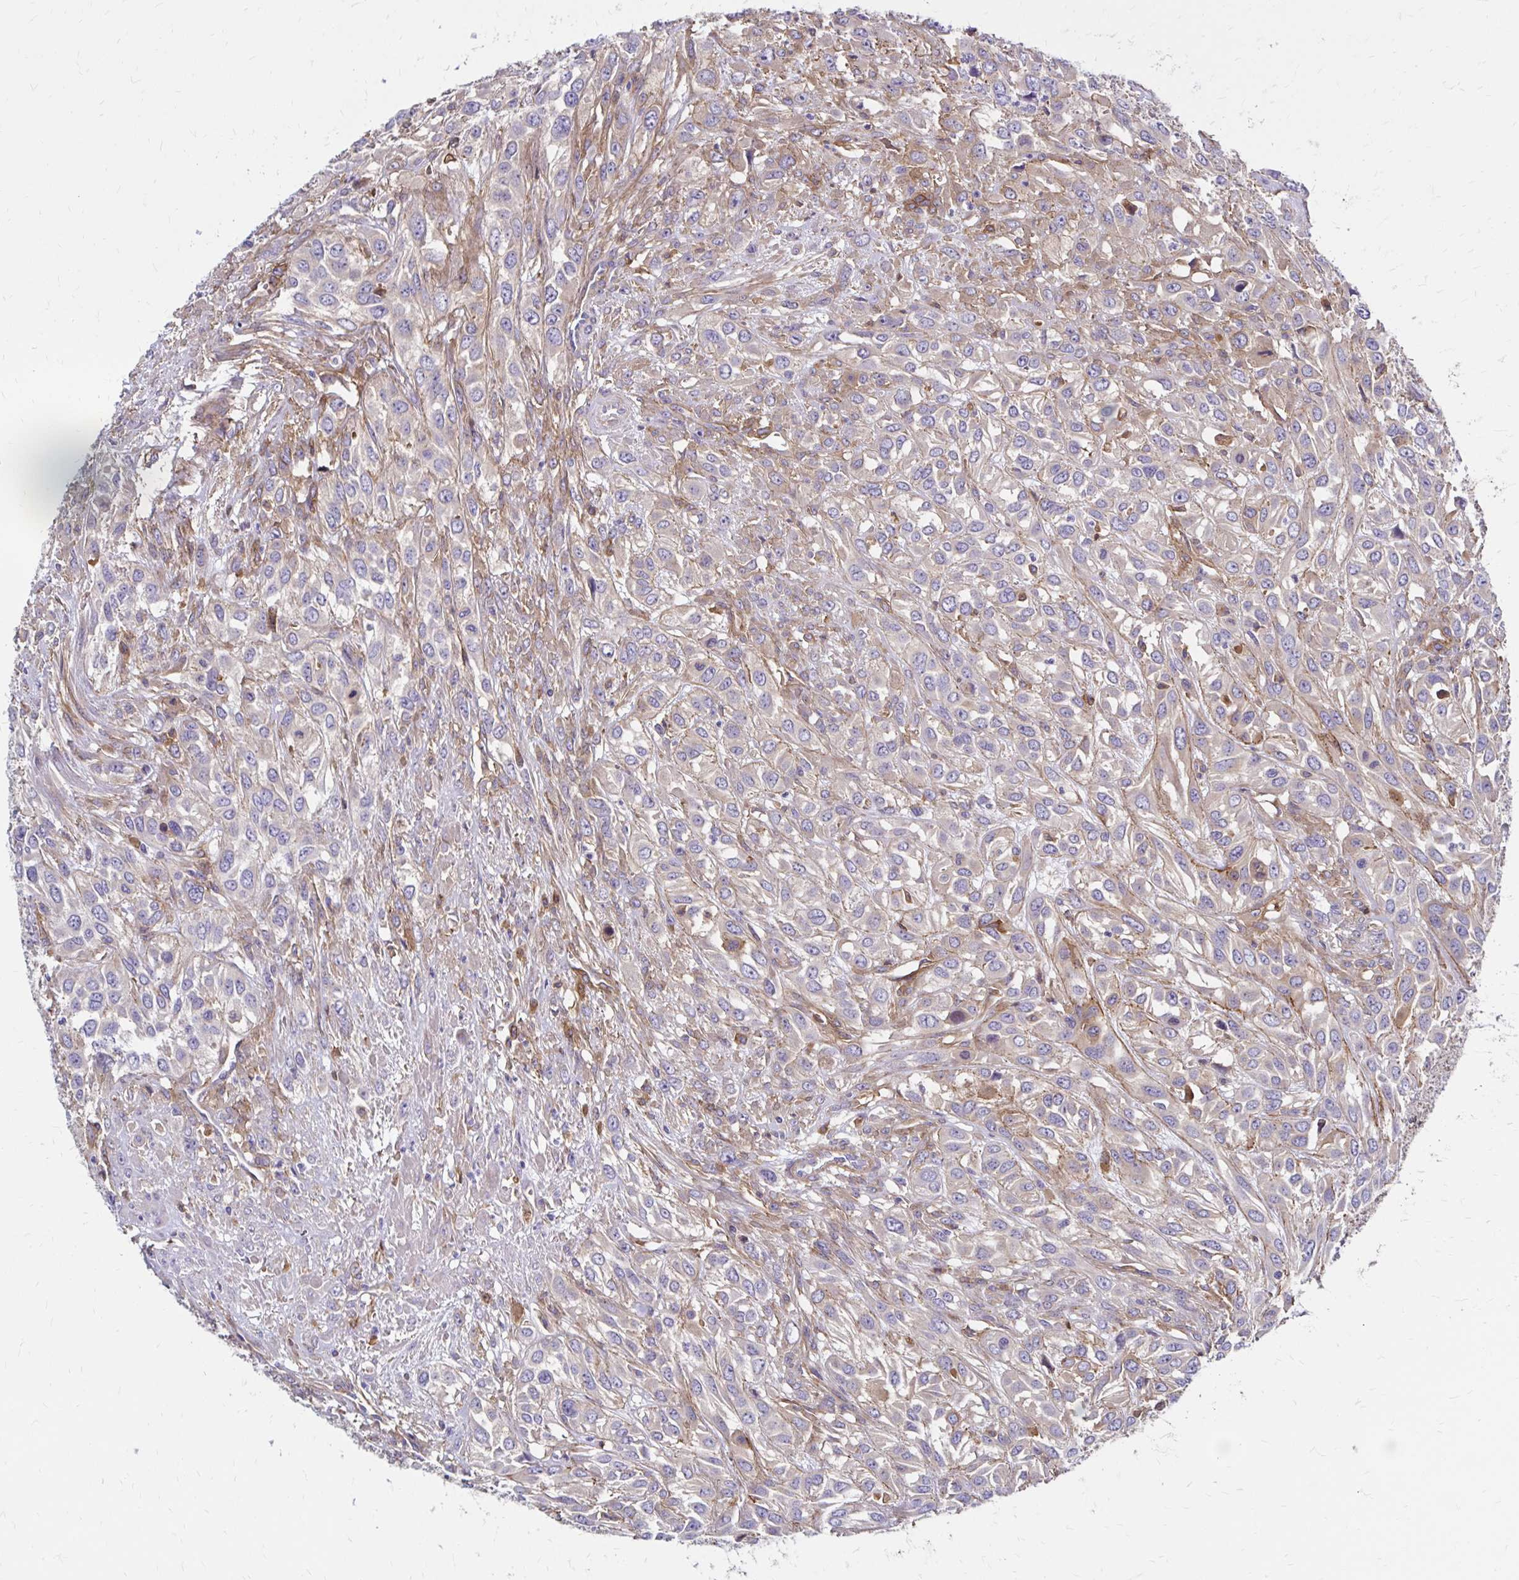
{"staining": {"intensity": "weak", "quantity": "25%-75%", "location": "cytoplasmic/membranous"}, "tissue": "urothelial cancer", "cell_type": "Tumor cells", "image_type": "cancer", "snomed": [{"axis": "morphology", "description": "Urothelial carcinoma, High grade"}, {"axis": "topography", "description": "Urinary bladder"}], "caption": "Urothelial carcinoma (high-grade) stained with a protein marker reveals weak staining in tumor cells.", "gene": "TNS3", "patient": {"sex": "male", "age": 67}}